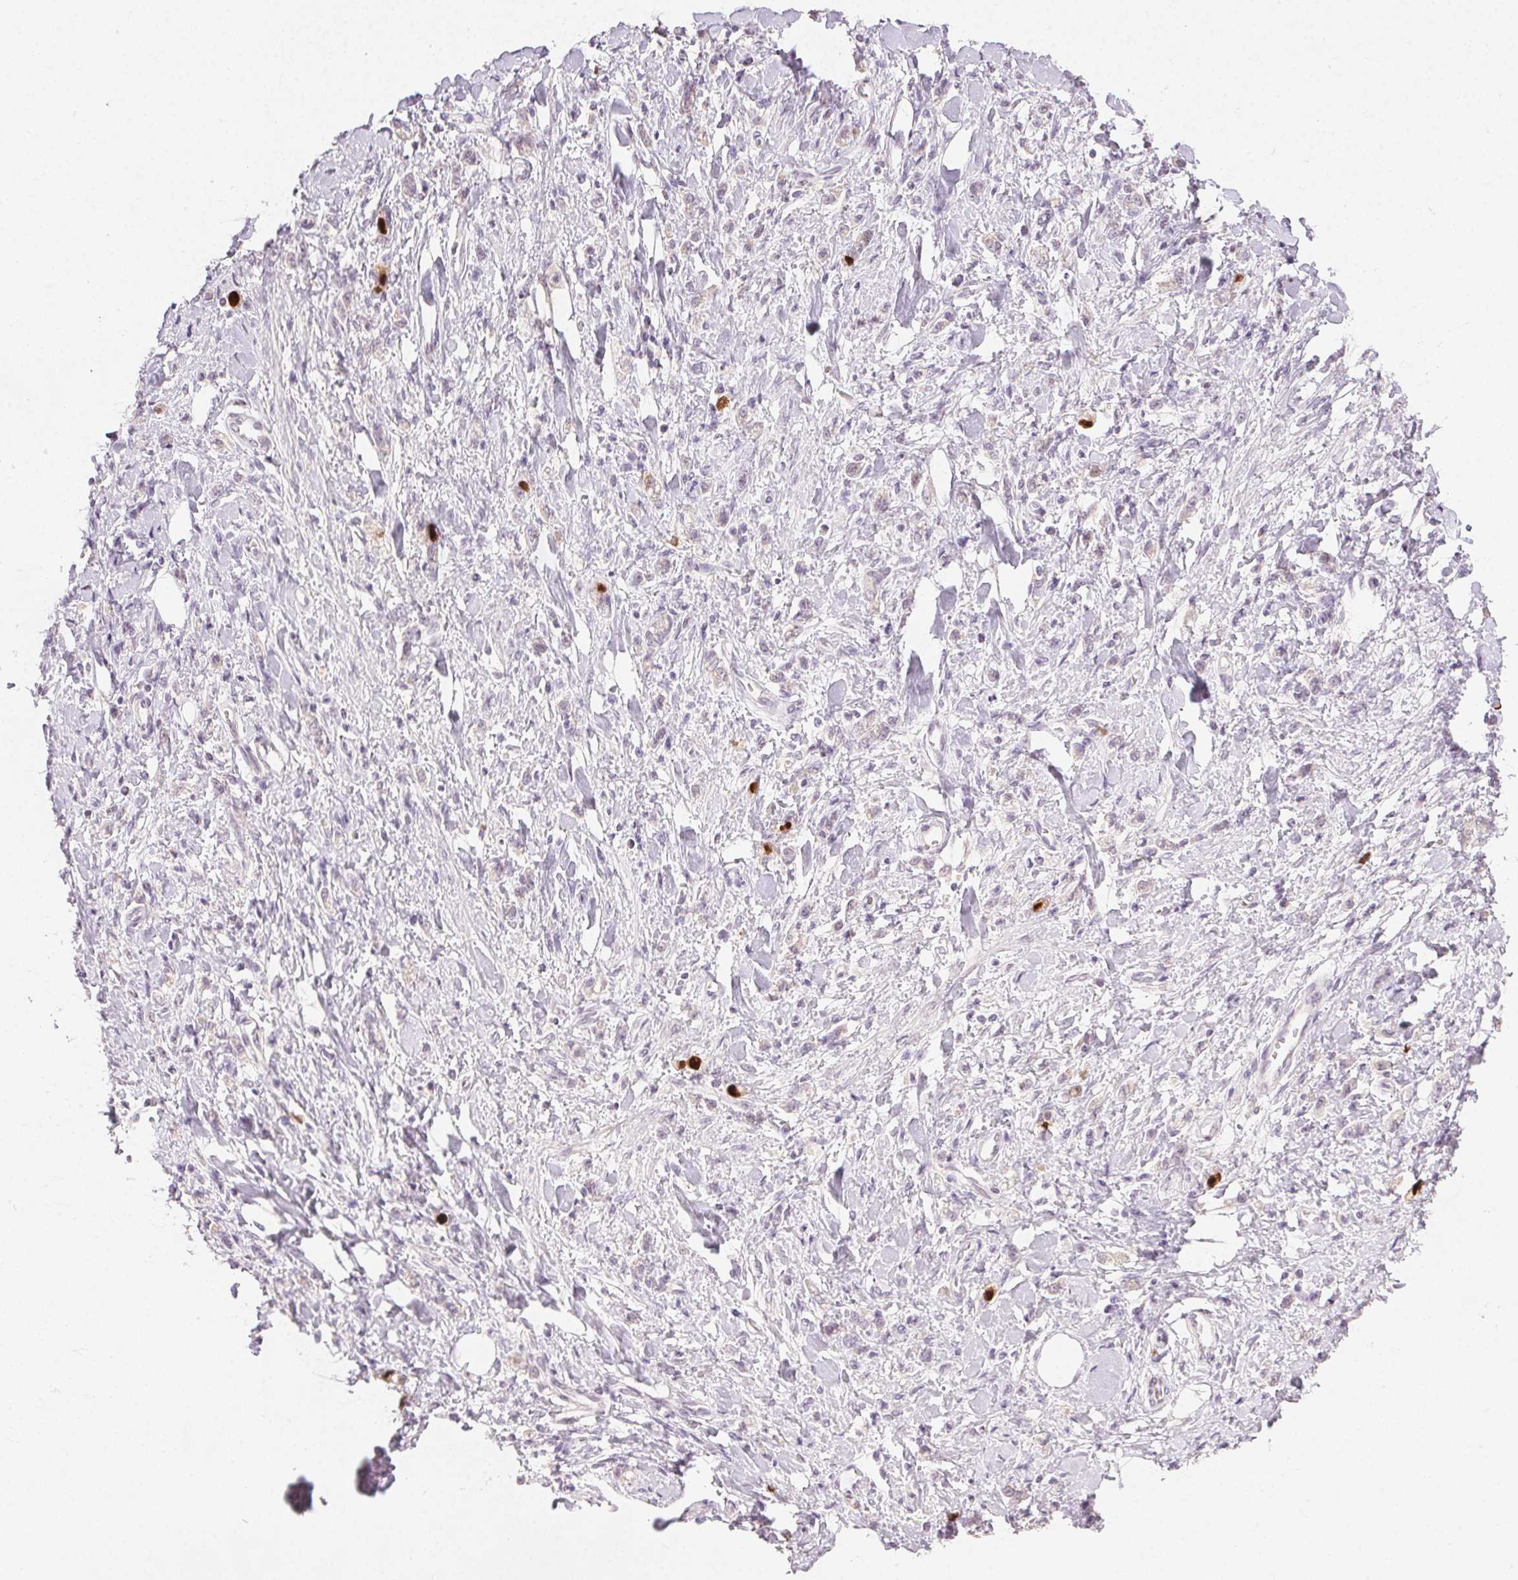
{"staining": {"intensity": "strong", "quantity": "<25%", "location": "nuclear"}, "tissue": "stomach cancer", "cell_type": "Tumor cells", "image_type": "cancer", "snomed": [{"axis": "morphology", "description": "Adenocarcinoma, NOS"}, {"axis": "topography", "description": "Stomach"}], "caption": "An image of adenocarcinoma (stomach) stained for a protein displays strong nuclear brown staining in tumor cells.", "gene": "ANLN", "patient": {"sex": "male", "age": 77}}